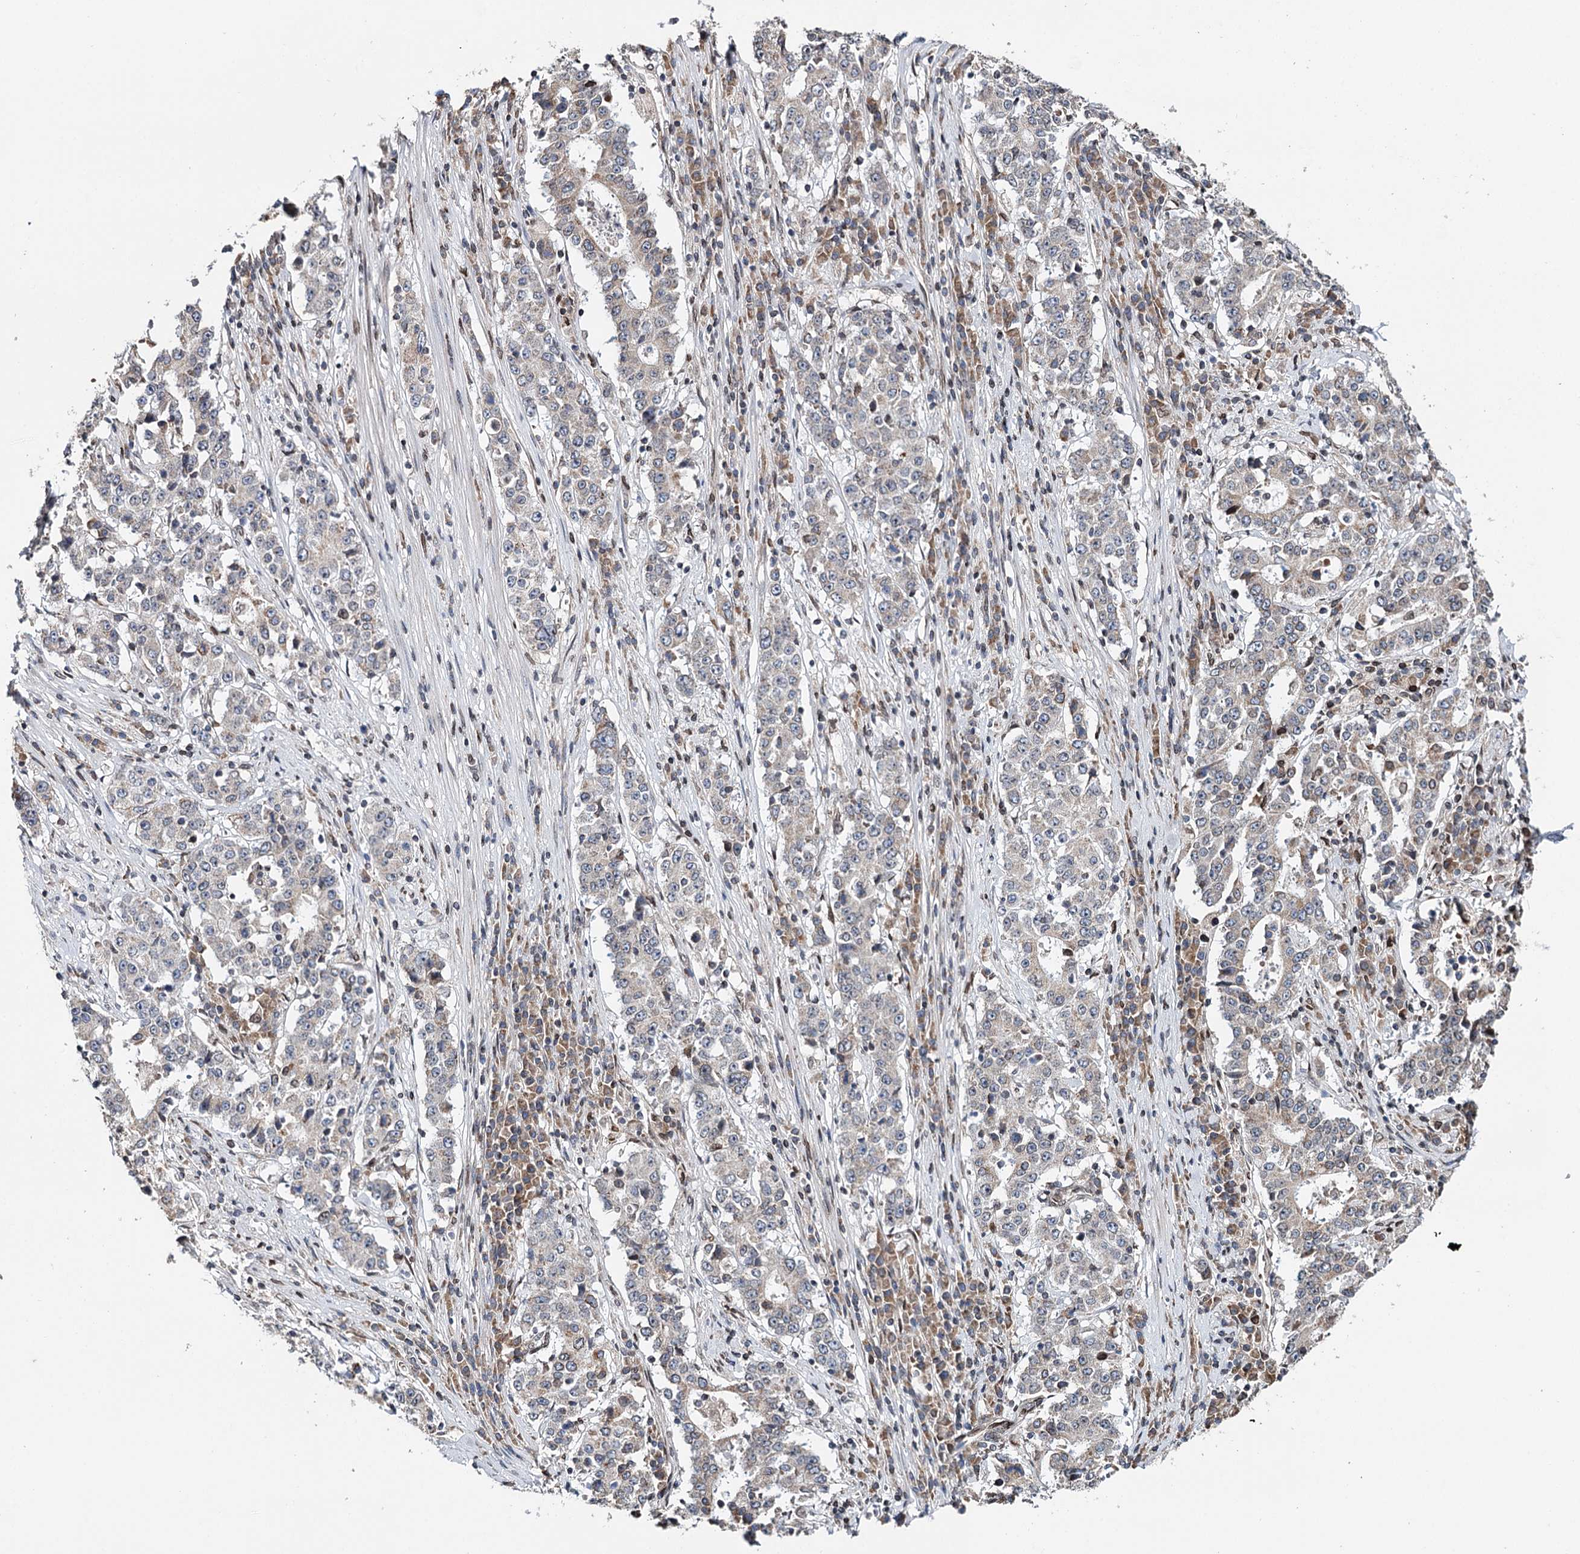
{"staining": {"intensity": "negative", "quantity": "none", "location": "none"}, "tissue": "stomach cancer", "cell_type": "Tumor cells", "image_type": "cancer", "snomed": [{"axis": "morphology", "description": "Adenocarcinoma, NOS"}, {"axis": "topography", "description": "Stomach"}], "caption": "High power microscopy histopathology image of an immunohistochemistry (IHC) micrograph of stomach cancer (adenocarcinoma), revealing no significant expression in tumor cells.", "gene": "CFAP46", "patient": {"sex": "male", "age": 59}}